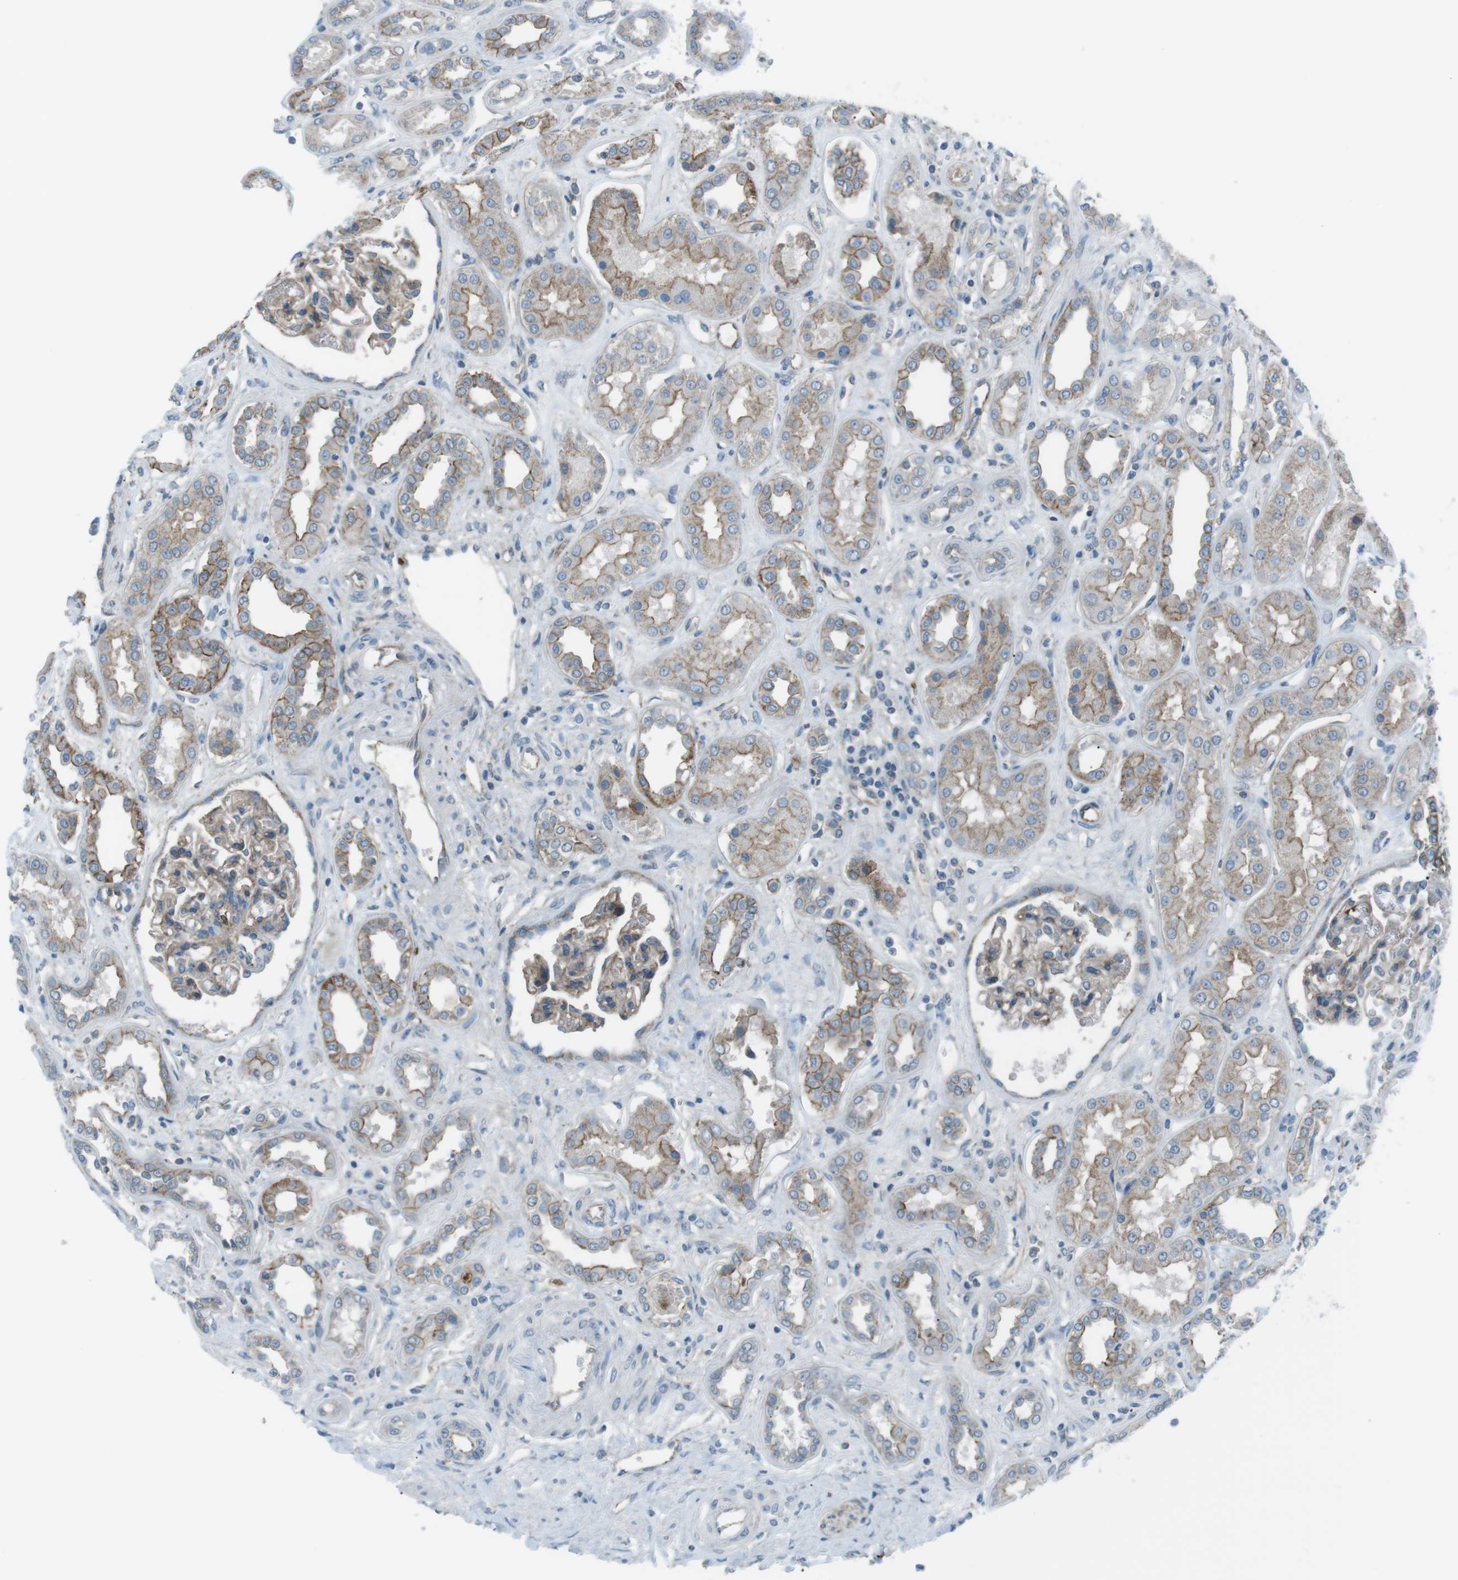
{"staining": {"intensity": "weak", "quantity": "25%-75%", "location": "cytoplasmic/membranous"}, "tissue": "kidney", "cell_type": "Cells in glomeruli", "image_type": "normal", "snomed": [{"axis": "morphology", "description": "Normal tissue, NOS"}, {"axis": "topography", "description": "Kidney"}], "caption": "The histopathology image demonstrates staining of unremarkable kidney, revealing weak cytoplasmic/membranous protein staining (brown color) within cells in glomeruli. (DAB (3,3'-diaminobenzidine) = brown stain, brightfield microscopy at high magnification).", "gene": "SPTA1", "patient": {"sex": "male", "age": 59}}